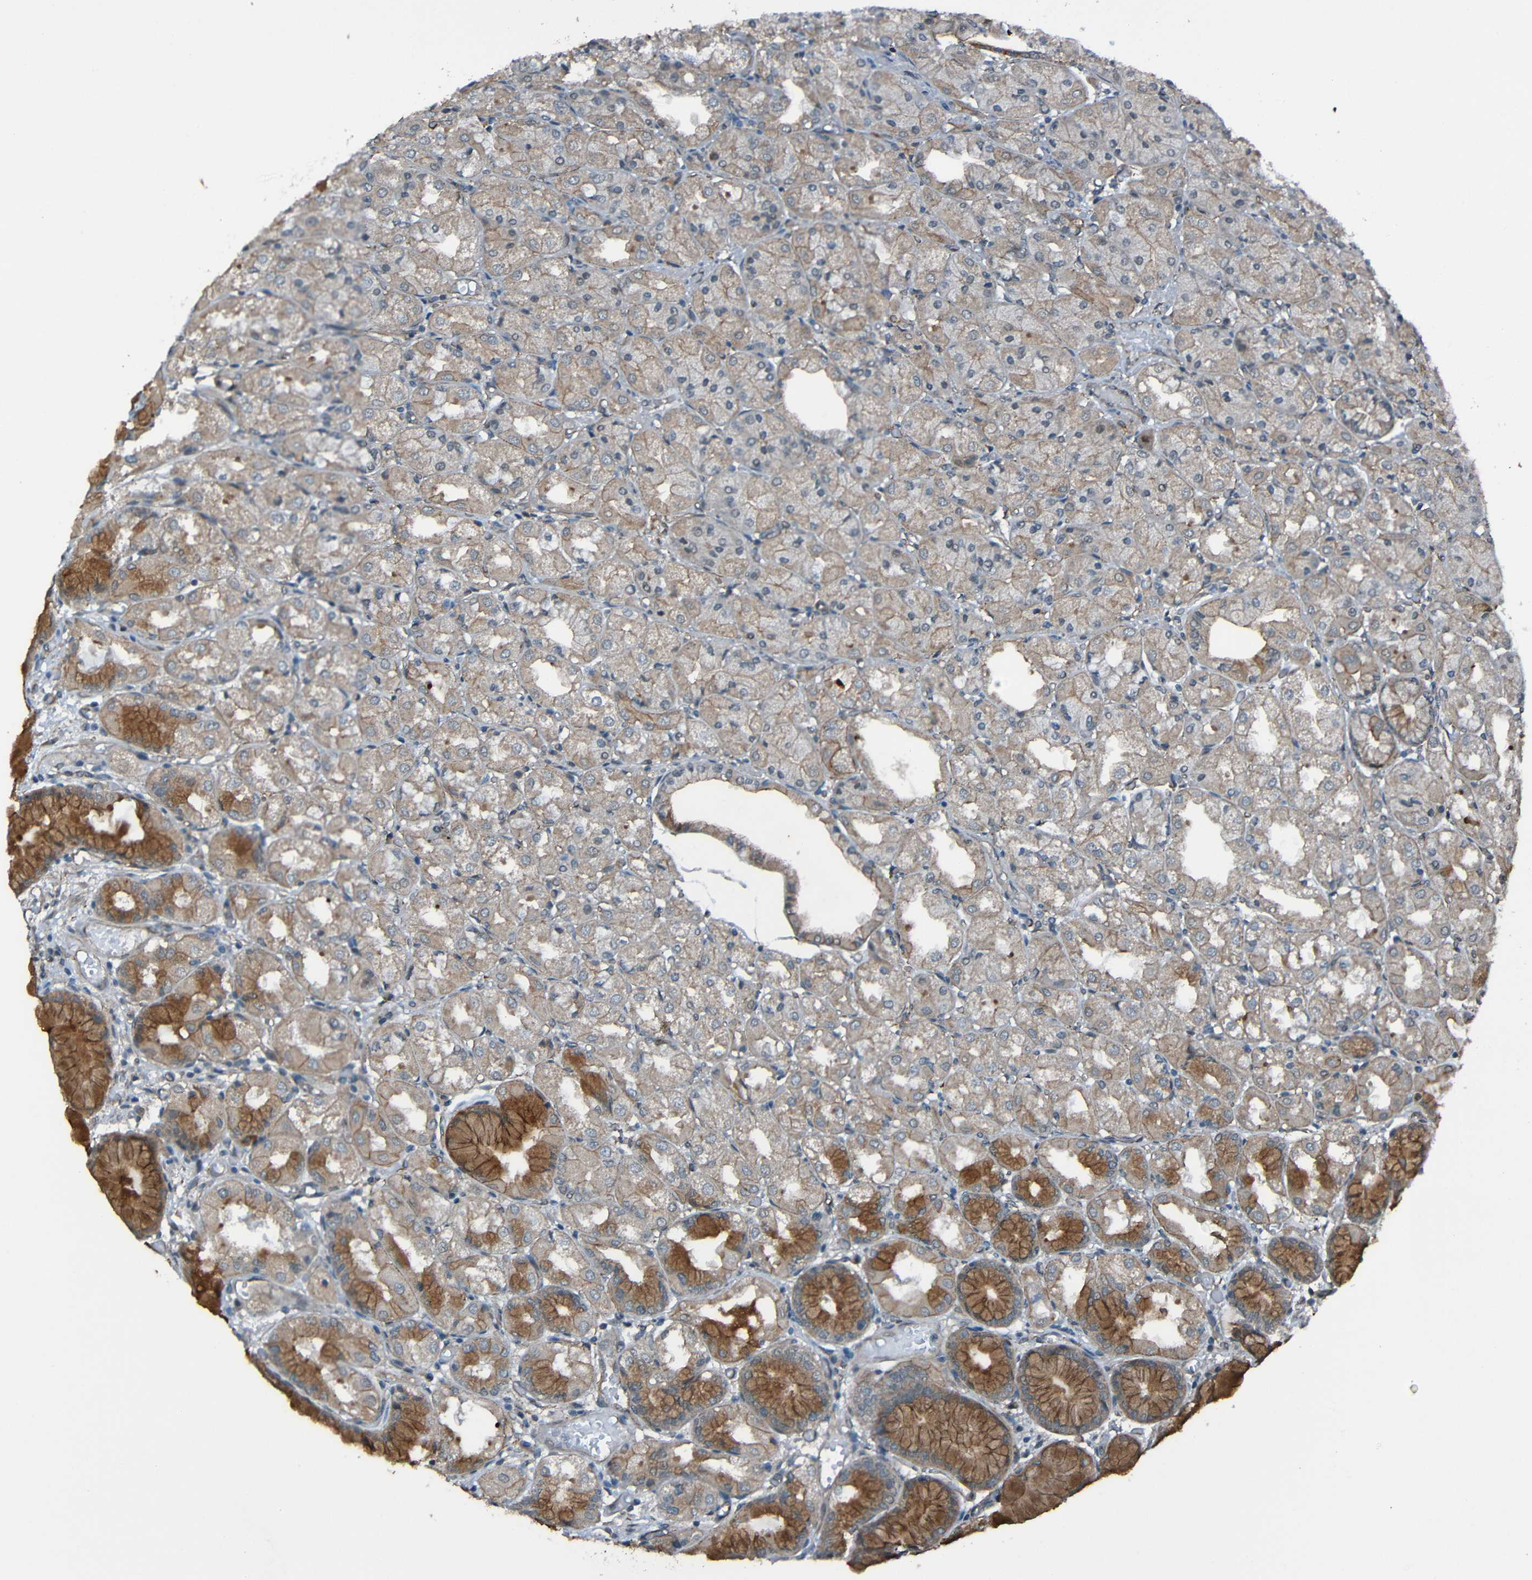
{"staining": {"intensity": "moderate", "quantity": "25%-75%", "location": "cytoplasmic/membranous"}, "tissue": "stomach", "cell_type": "Glandular cells", "image_type": "normal", "snomed": [{"axis": "morphology", "description": "Normal tissue, NOS"}, {"axis": "topography", "description": "Stomach, upper"}], "caption": "Moderate cytoplasmic/membranous protein staining is present in approximately 25%-75% of glandular cells in stomach. (Stains: DAB (3,3'-diaminobenzidine) in brown, nuclei in blue, Microscopy: brightfield microscopy at high magnification).", "gene": "LGR5", "patient": {"sex": "male", "age": 72}}